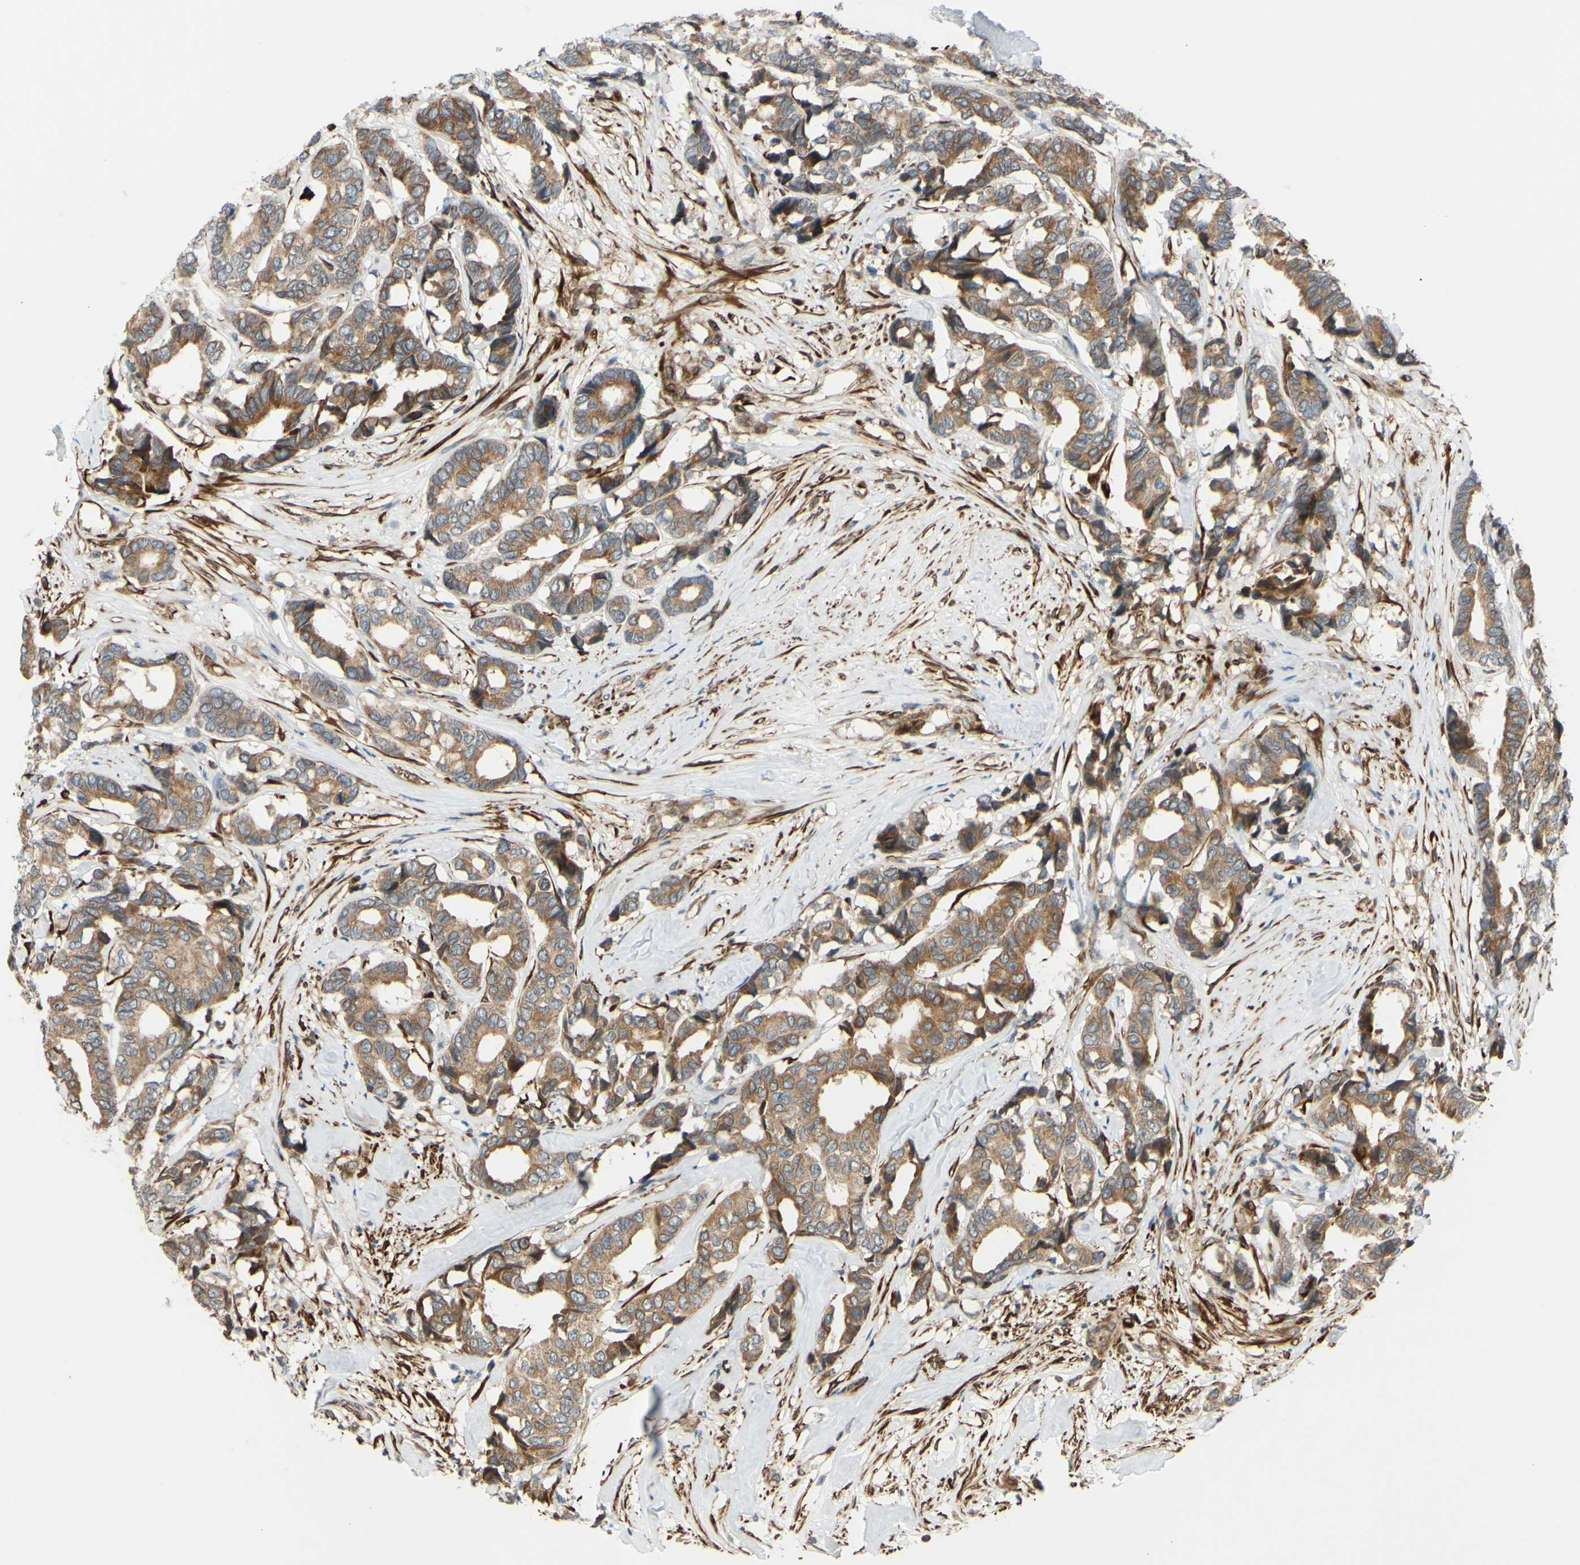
{"staining": {"intensity": "moderate", "quantity": ">75%", "location": "cytoplasmic/membranous"}, "tissue": "breast cancer", "cell_type": "Tumor cells", "image_type": "cancer", "snomed": [{"axis": "morphology", "description": "Duct carcinoma"}, {"axis": "topography", "description": "Breast"}], "caption": "Human intraductal carcinoma (breast) stained with a brown dye exhibits moderate cytoplasmic/membranous positive expression in about >75% of tumor cells.", "gene": "PRAF2", "patient": {"sex": "female", "age": 87}}